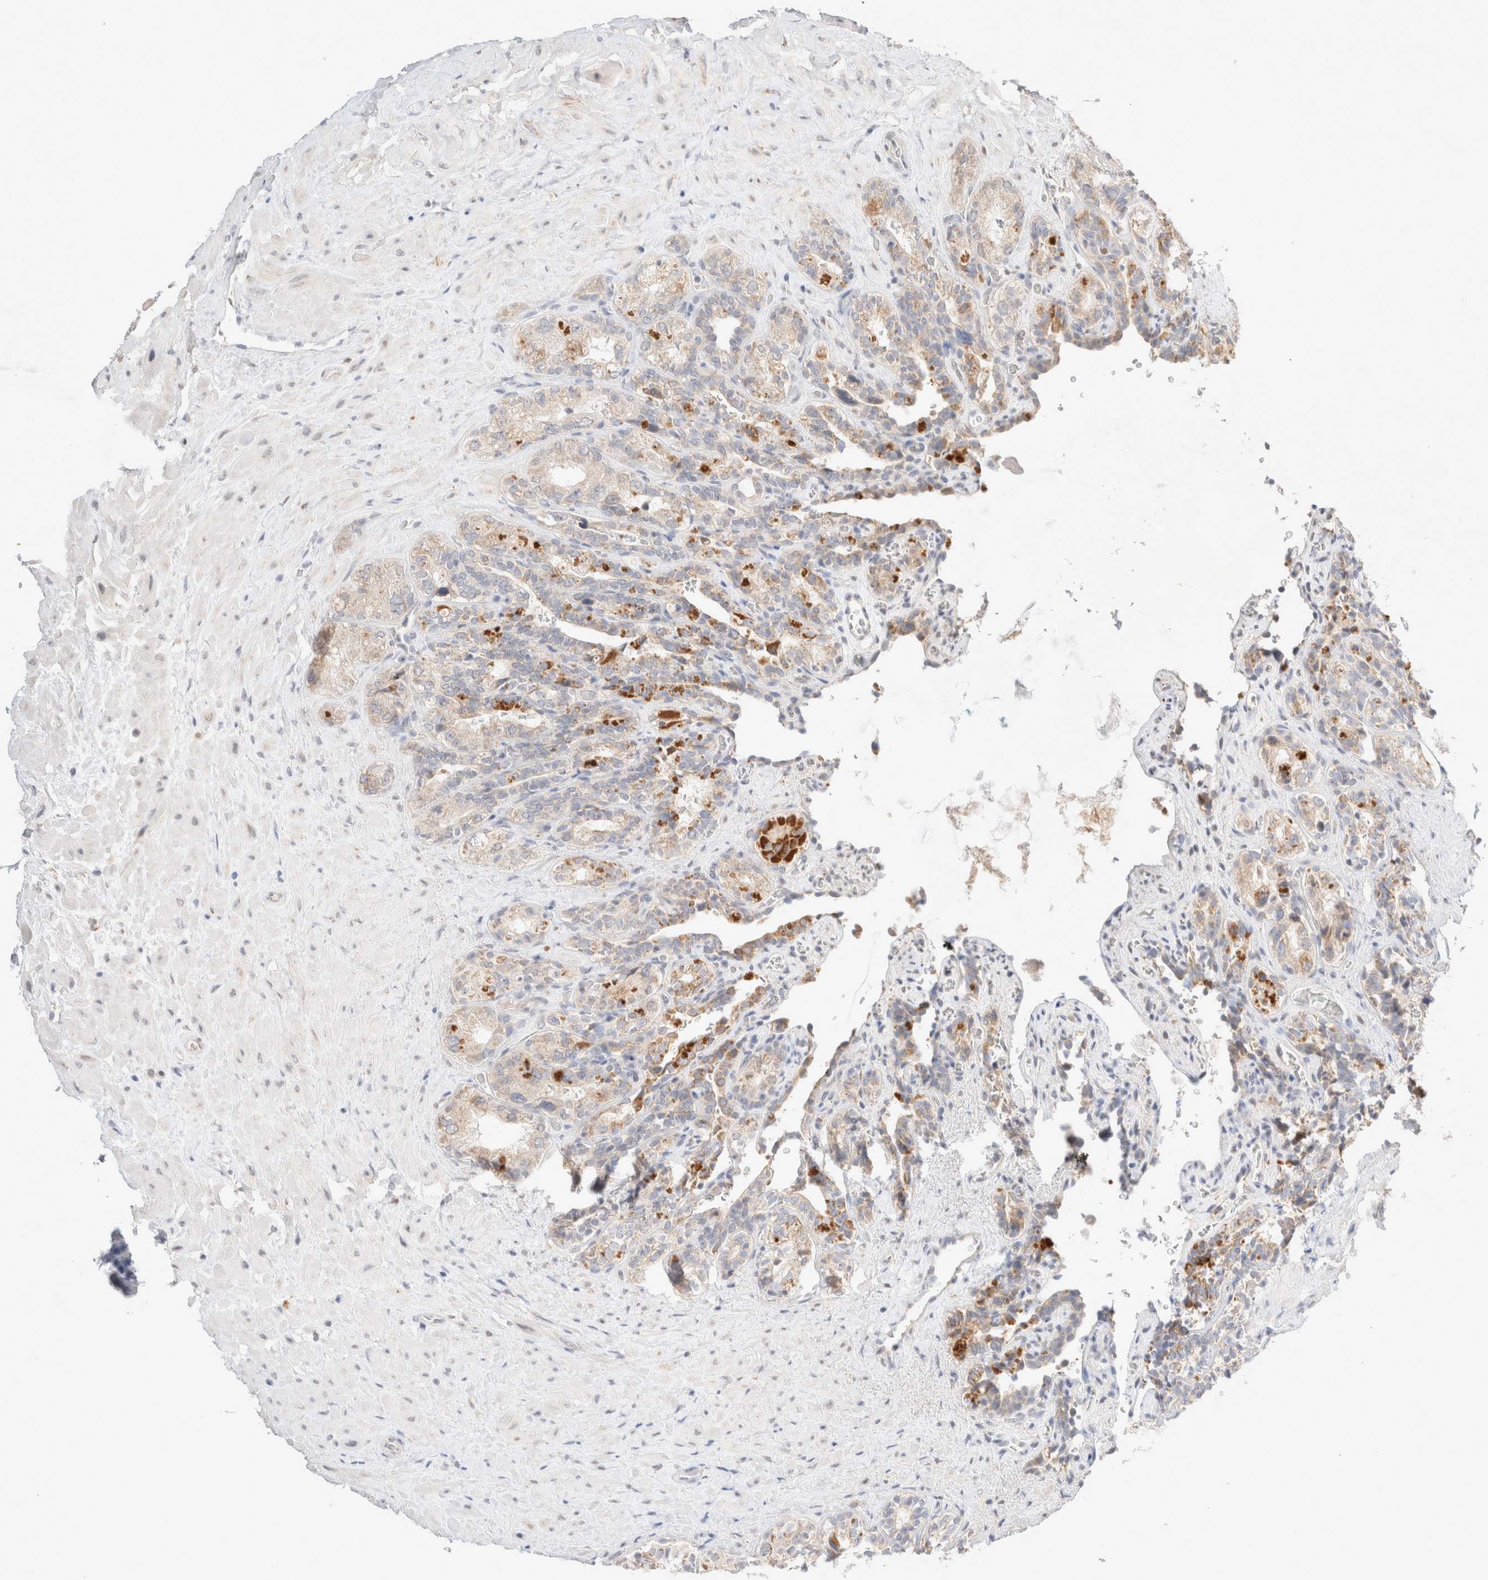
{"staining": {"intensity": "moderate", "quantity": "25%-75%", "location": "cytoplasmic/membranous"}, "tissue": "seminal vesicle", "cell_type": "Glandular cells", "image_type": "normal", "snomed": [{"axis": "morphology", "description": "Normal tissue, NOS"}, {"axis": "topography", "description": "Prostate"}, {"axis": "topography", "description": "Seminal veicle"}], "caption": "Immunohistochemical staining of unremarkable seminal vesicle reveals moderate cytoplasmic/membranous protein expression in about 25%-75% of glandular cells. (DAB (3,3'-diaminobenzidine) = brown stain, brightfield microscopy at high magnification).", "gene": "SPATA20", "patient": {"sex": "male", "age": 67}}